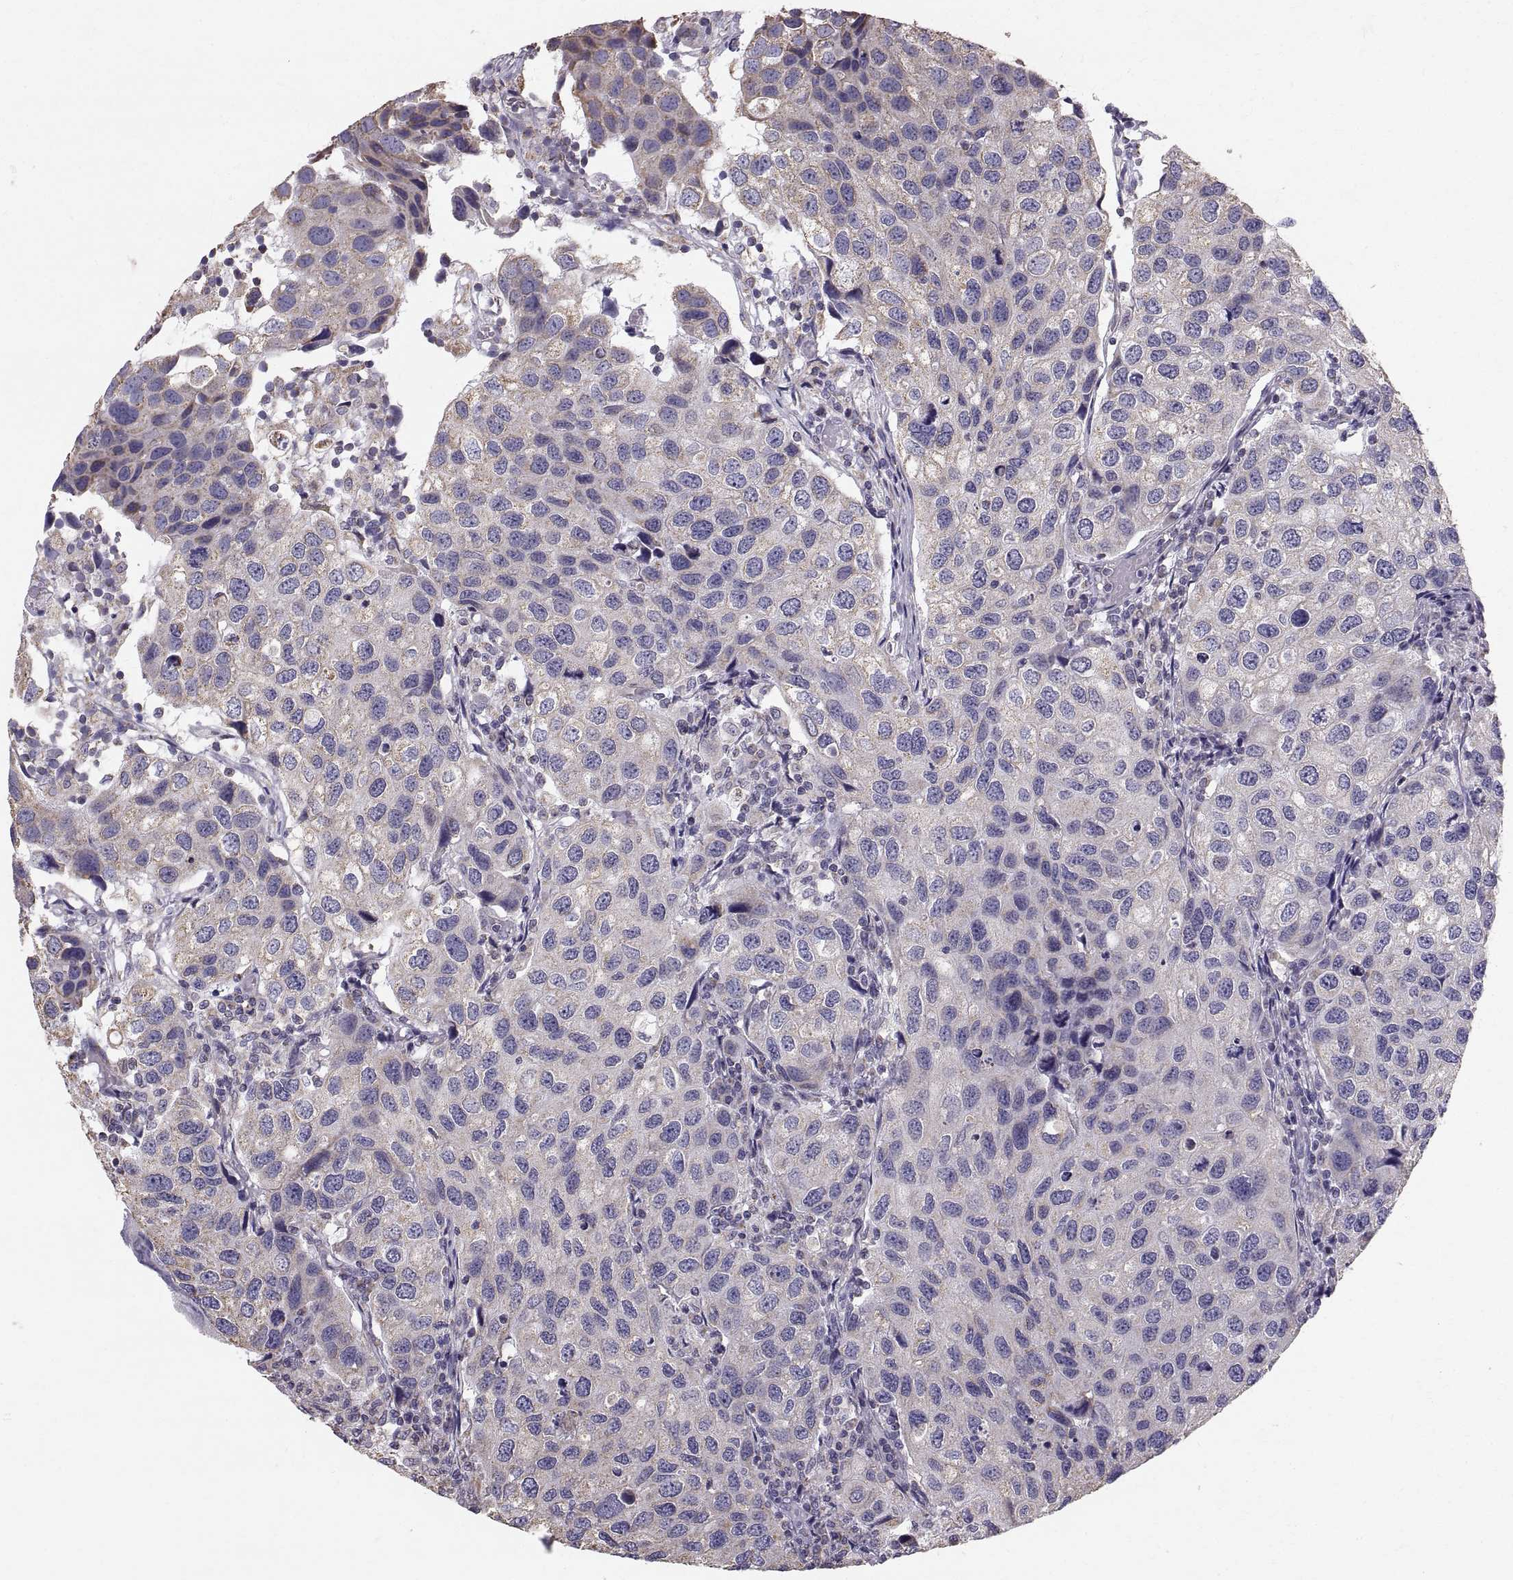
{"staining": {"intensity": "weak", "quantity": "<25%", "location": "cytoplasmic/membranous"}, "tissue": "urothelial cancer", "cell_type": "Tumor cells", "image_type": "cancer", "snomed": [{"axis": "morphology", "description": "Urothelial carcinoma, High grade"}, {"axis": "topography", "description": "Urinary bladder"}], "caption": "Immunohistochemistry (IHC) histopathology image of human urothelial cancer stained for a protein (brown), which demonstrates no expression in tumor cells.", "gene": "STMND1", "patient": {"sex": "male", "age": 79}}